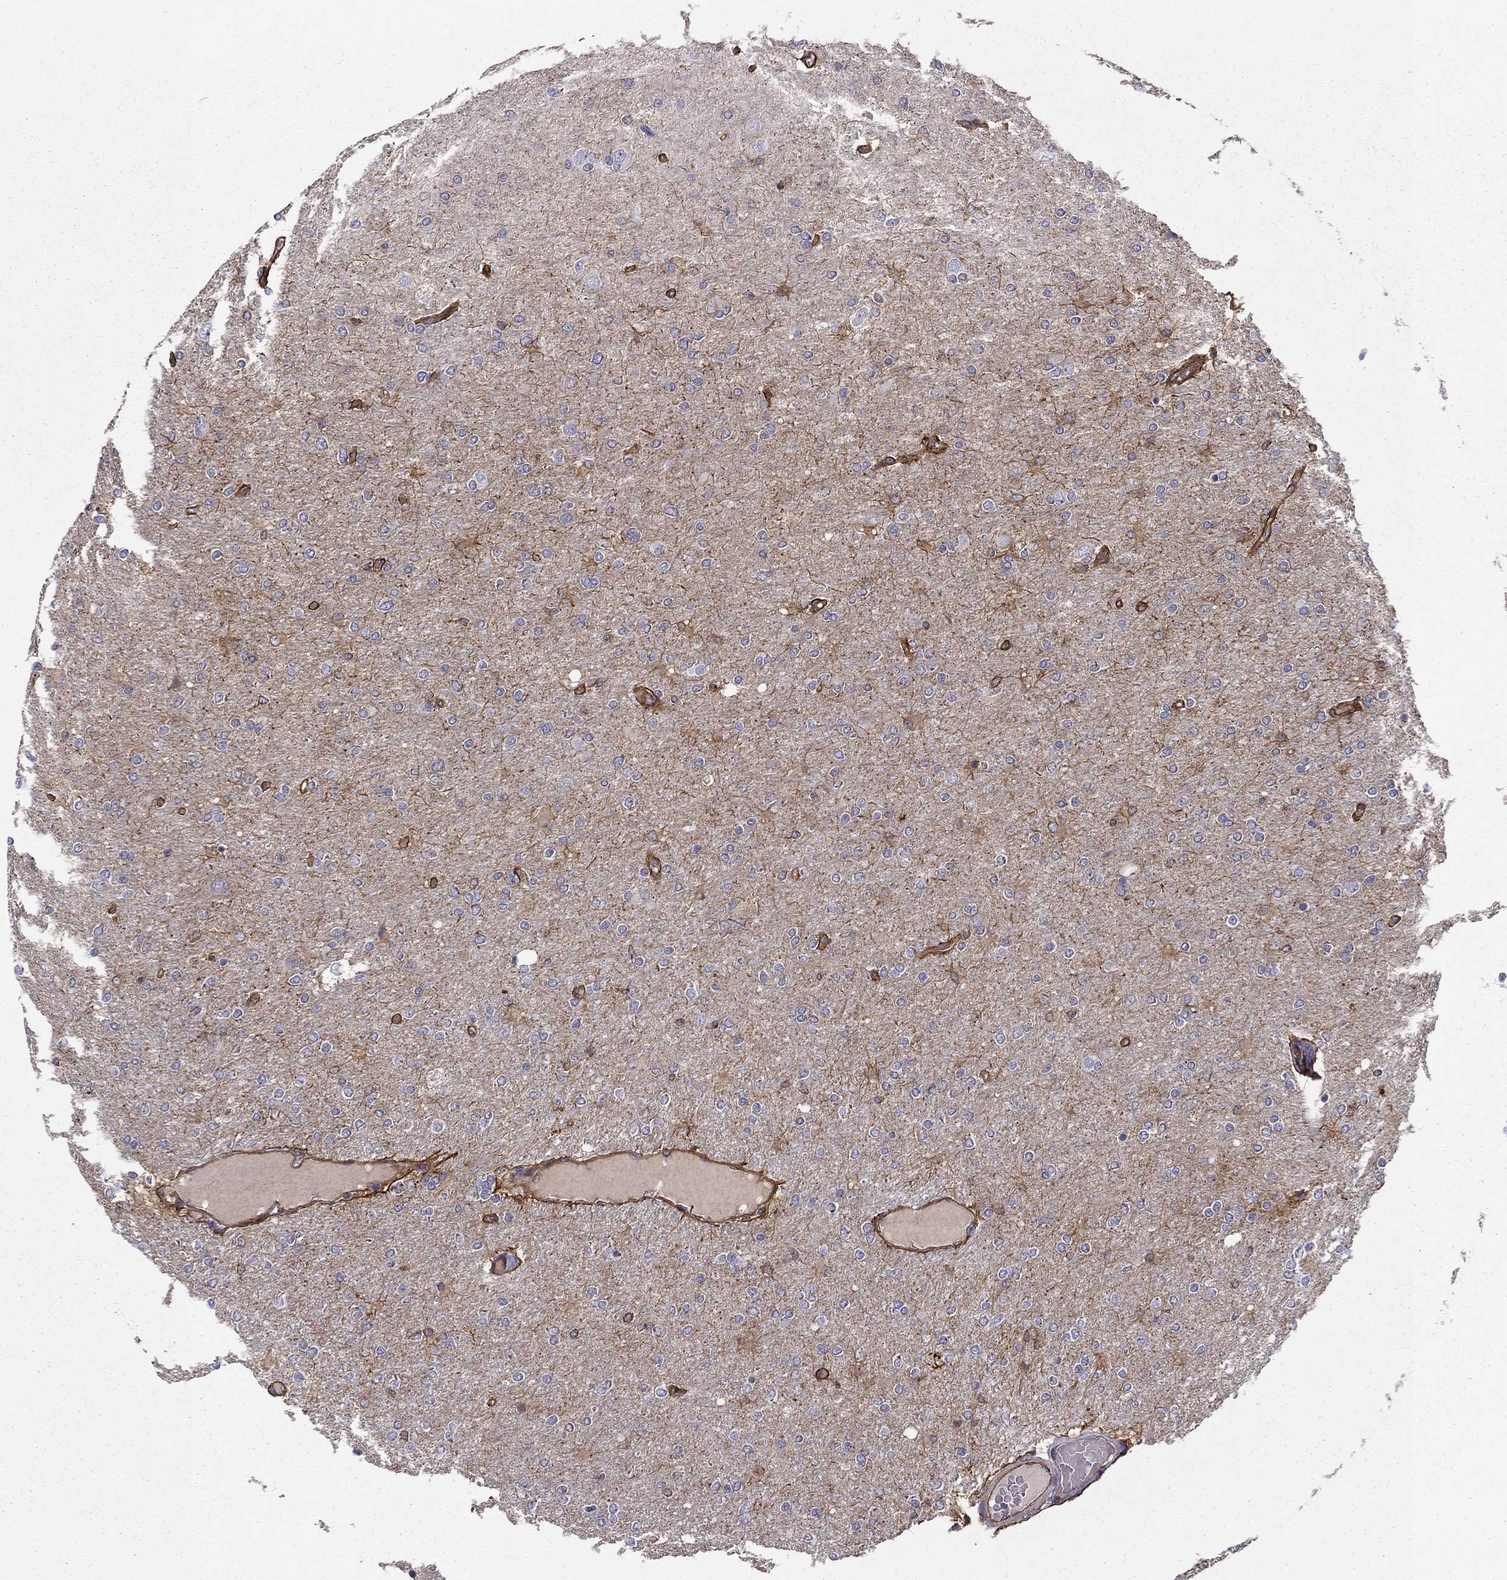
{"staining": {"intensity": "negative", "quantity": "none", "location": "none"}, "tissue": "glioma", "cell_type": "Tumor cells", "image_type": "cancer", "snomed": [{"axis": "morphology", "description": "Glioma, malignant, High grade"}, {"axis": "topography", "description": "Cerebral cortex"}], "caption": "DAB immunohistochemical staining of glioma shows no significant staining in tumor cells.", "gene": "SHMT1", "patient": {"sex": "male", "age": 70}}